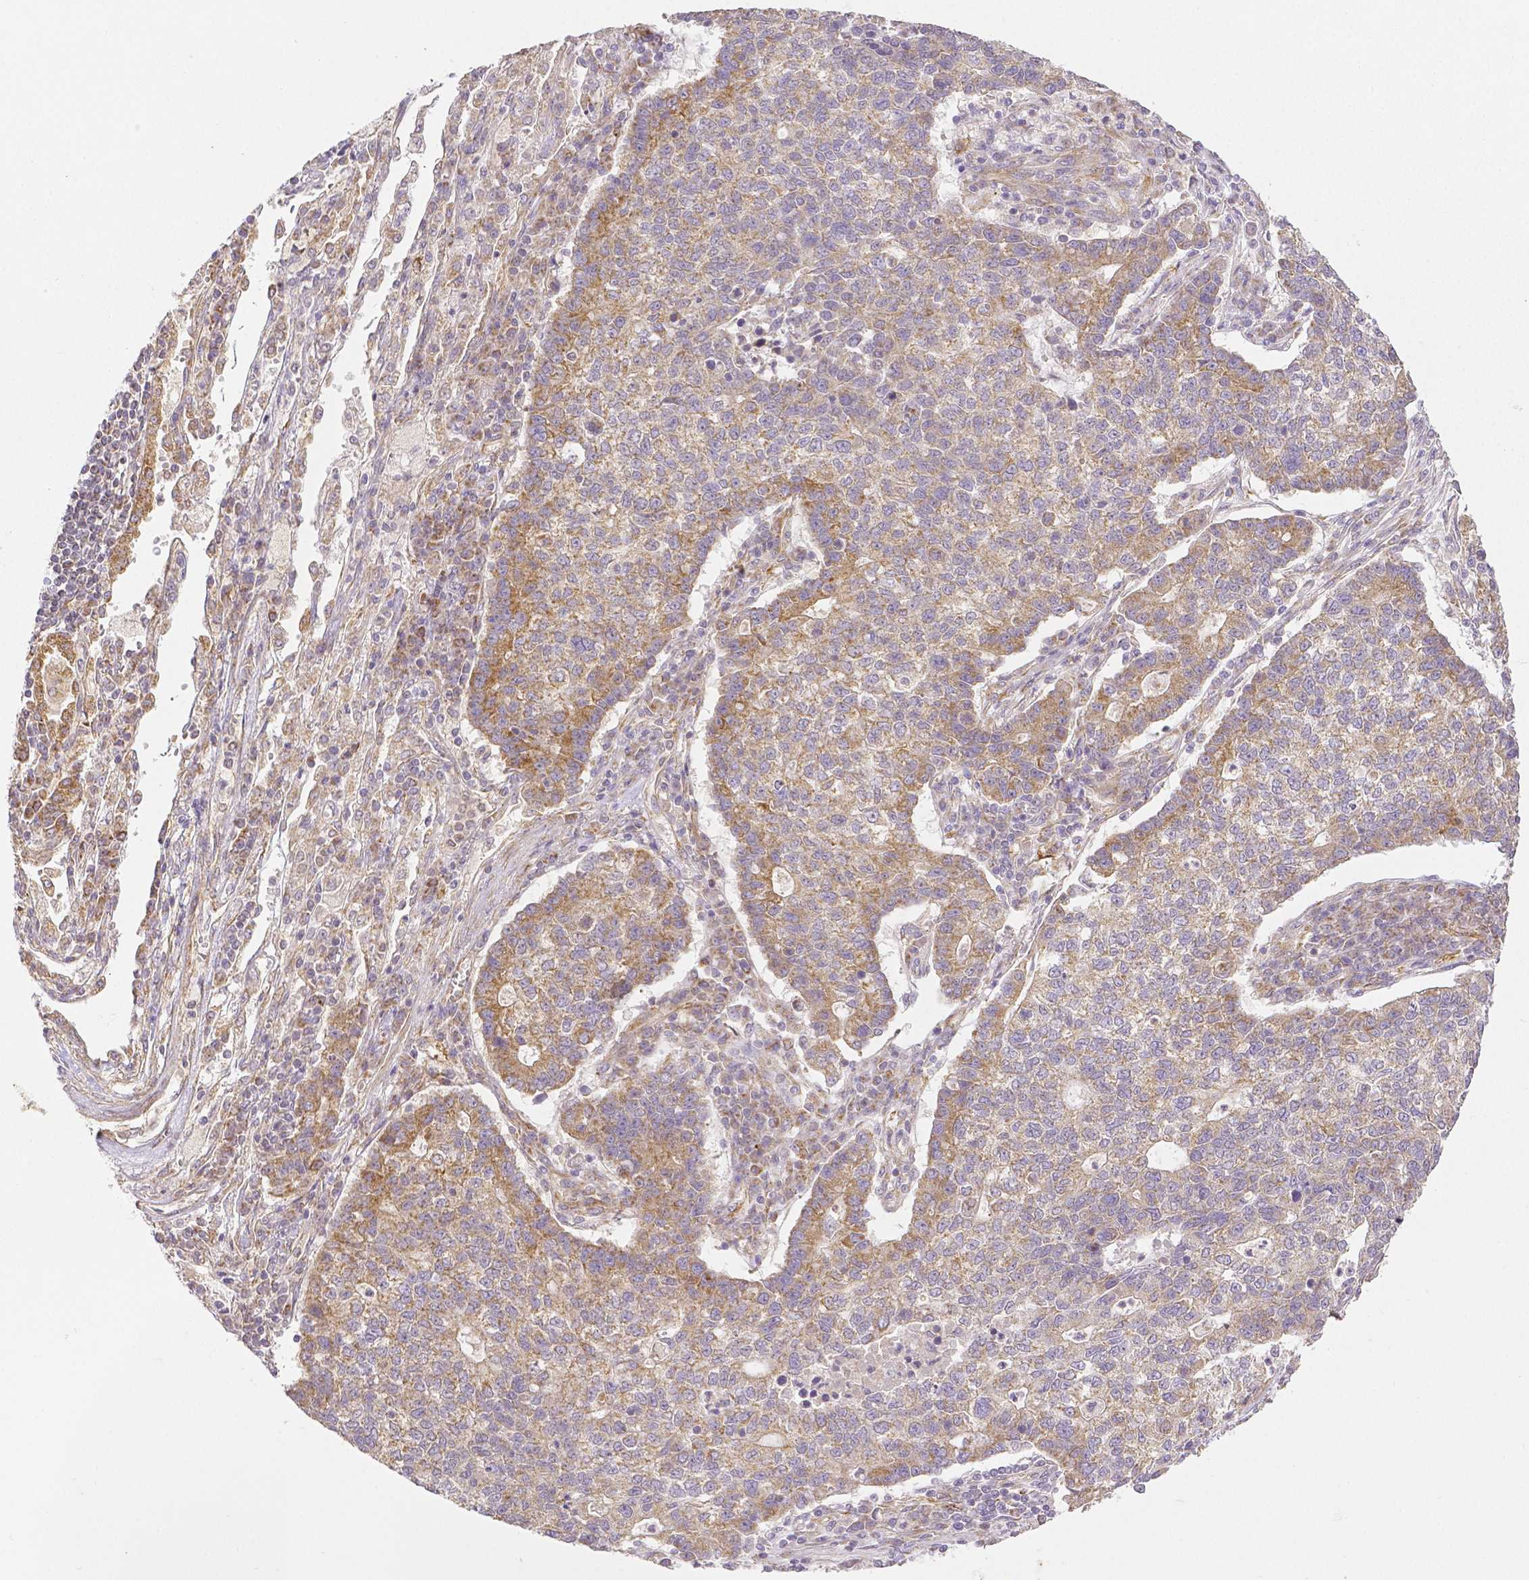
{"staining": {"intensity": "moderate", "quantity": "<25%", "location": "cytoplasmic/membranous"}, "tissue": "lung cancer", "cell_type": "Tumor cells", "image_type": "cancer", "snomed": [{"axis": "morphology", "description": "Adenocarcinoma, NOS"}, {"axis": "topography", "description": "Lung"}], "caption": "A high-resolution photomicrograph shows immunohistochemistry staining of lung cancer (adenocarcinoma), which demonstrates moderate cytoplasmic/membranous staining in approximately <25% of tumor cells.", "gene": "RHOT1", "patient": {"sex": "male", "age": 57}}